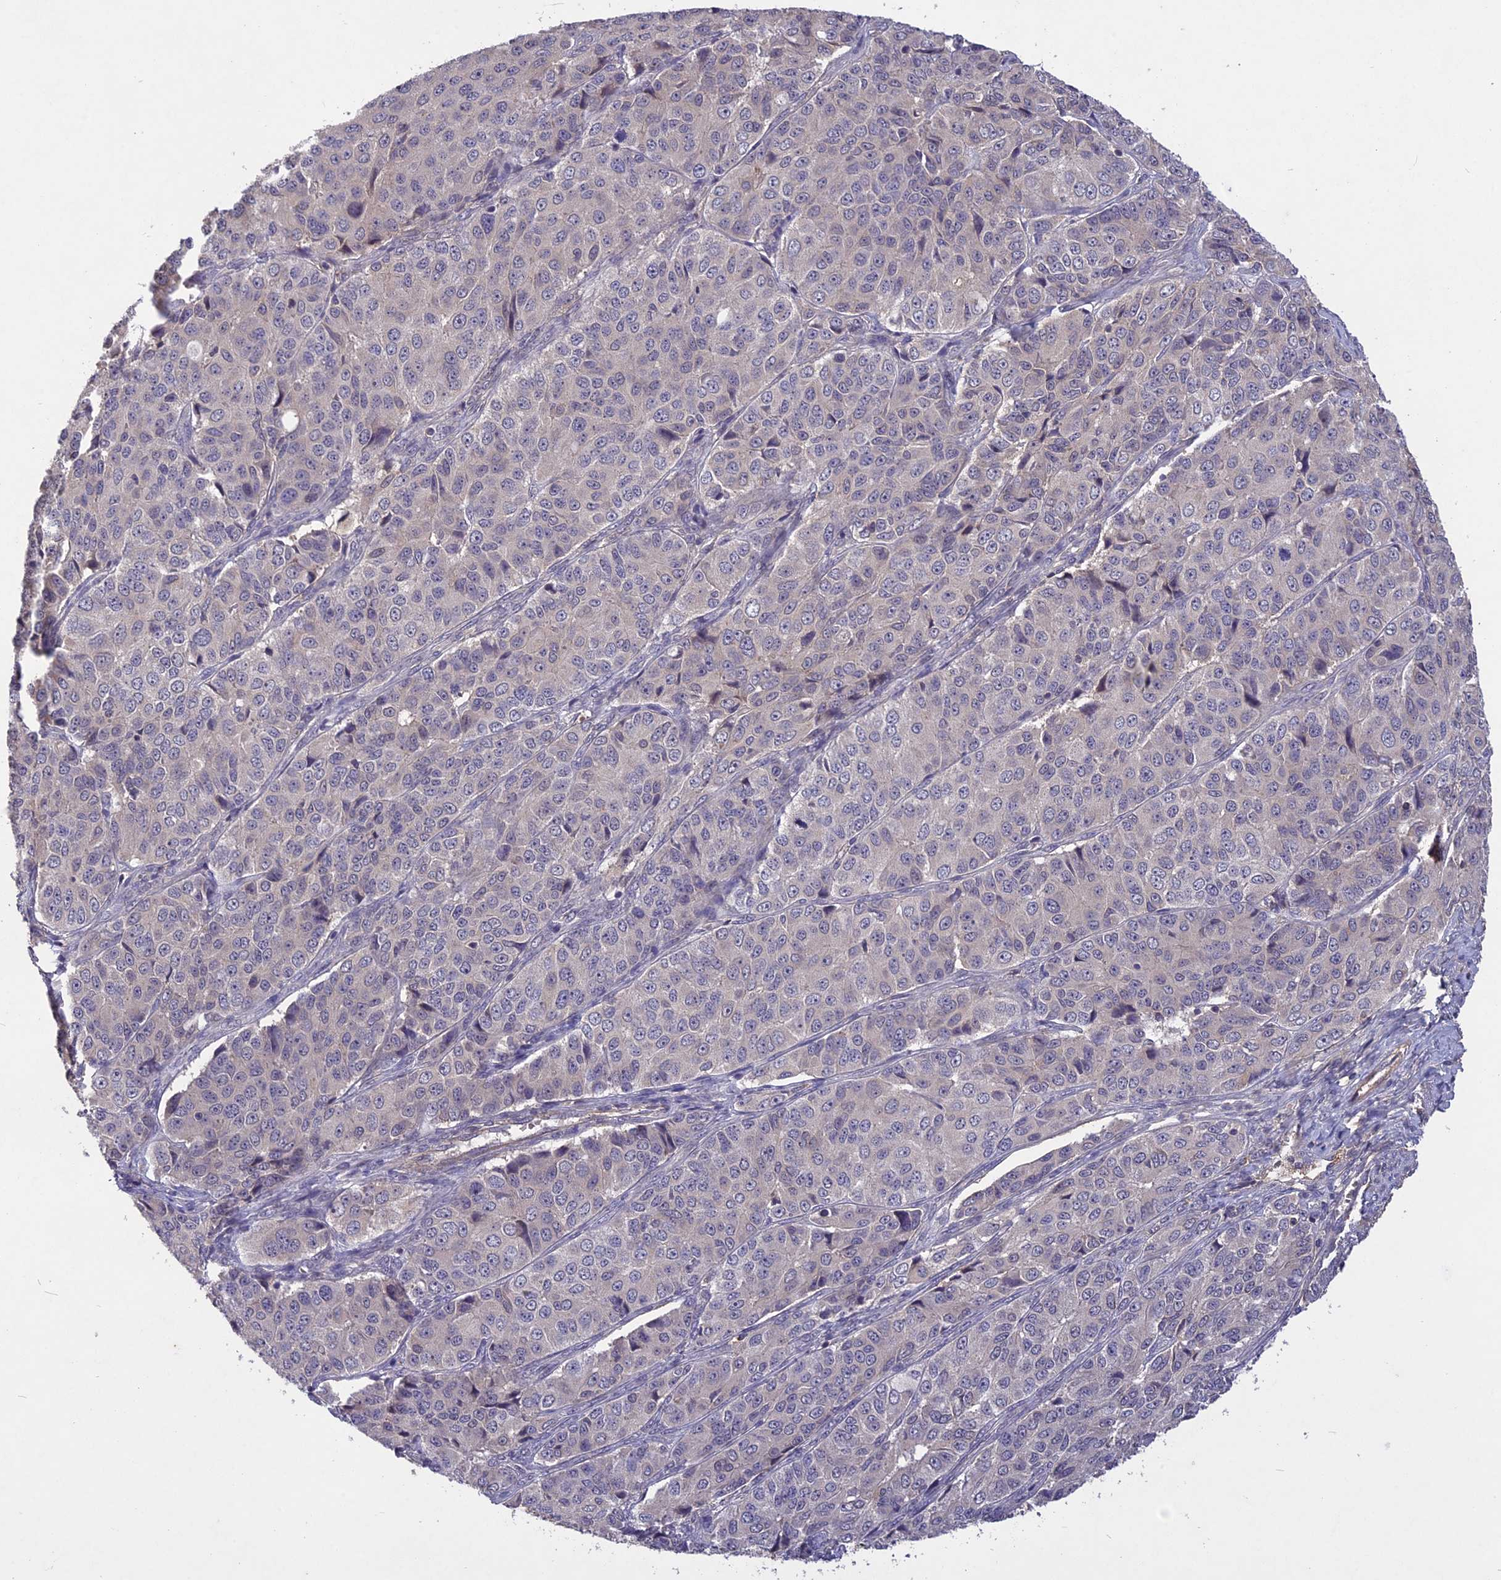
{"staining": {"intensity": "negative", "quantity": "none", "location": "none"}, "tissue": "ovarian cancer", "cell_type": "Tumor cells", "image_type": "cancer", "snomed": [{"axis": "morphology", "description": "Carcinoma, endometroid"}, {"axis": "topography", "description": "Ovary"}], "caption": "Immunohistochemistry micrograph of neoplastic tissue: endometroid carcinoma (ovarian) stained with DAB reveals no significant protein expression in tumor cells.", "gene": "ADO", "patient": {"sex": "female", "age": 51}}